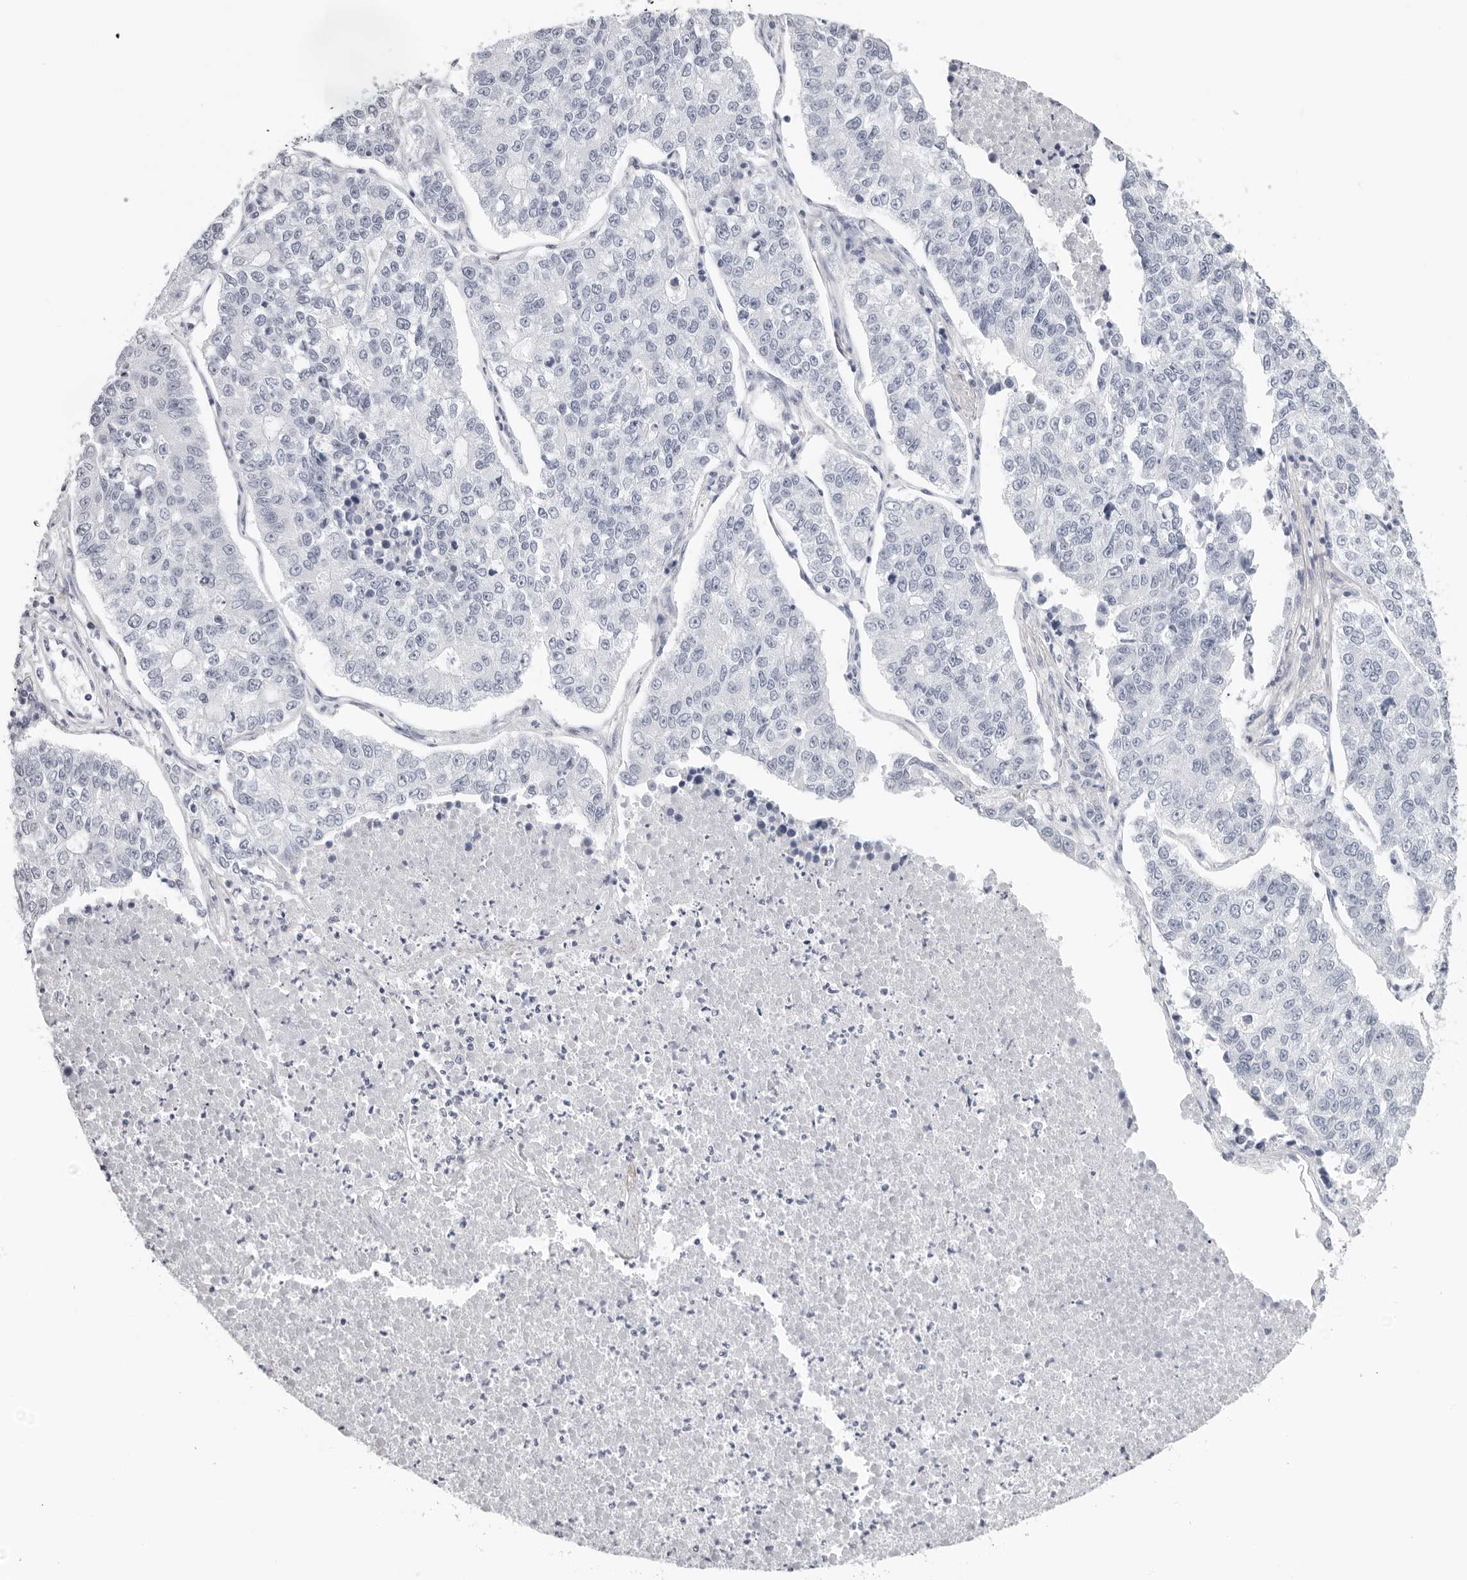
{"staining": {"intensity": "negative", "quantity": "none", "location": "none"}, "tissue": "lung cancer", "cell_type": "Tumor cells", "image_type": "cancer", "snomed": [{"axis": "morphology", "description": "Adenocarcinoma, NOS"}, {"axis": "topography", "description": "Lung"}], "caption": "Tumor cells show no significant protein expression in adenocarcinoma (lung).", "gene": "AGMAT", "patient": {"sex": "male", "age": 49}}